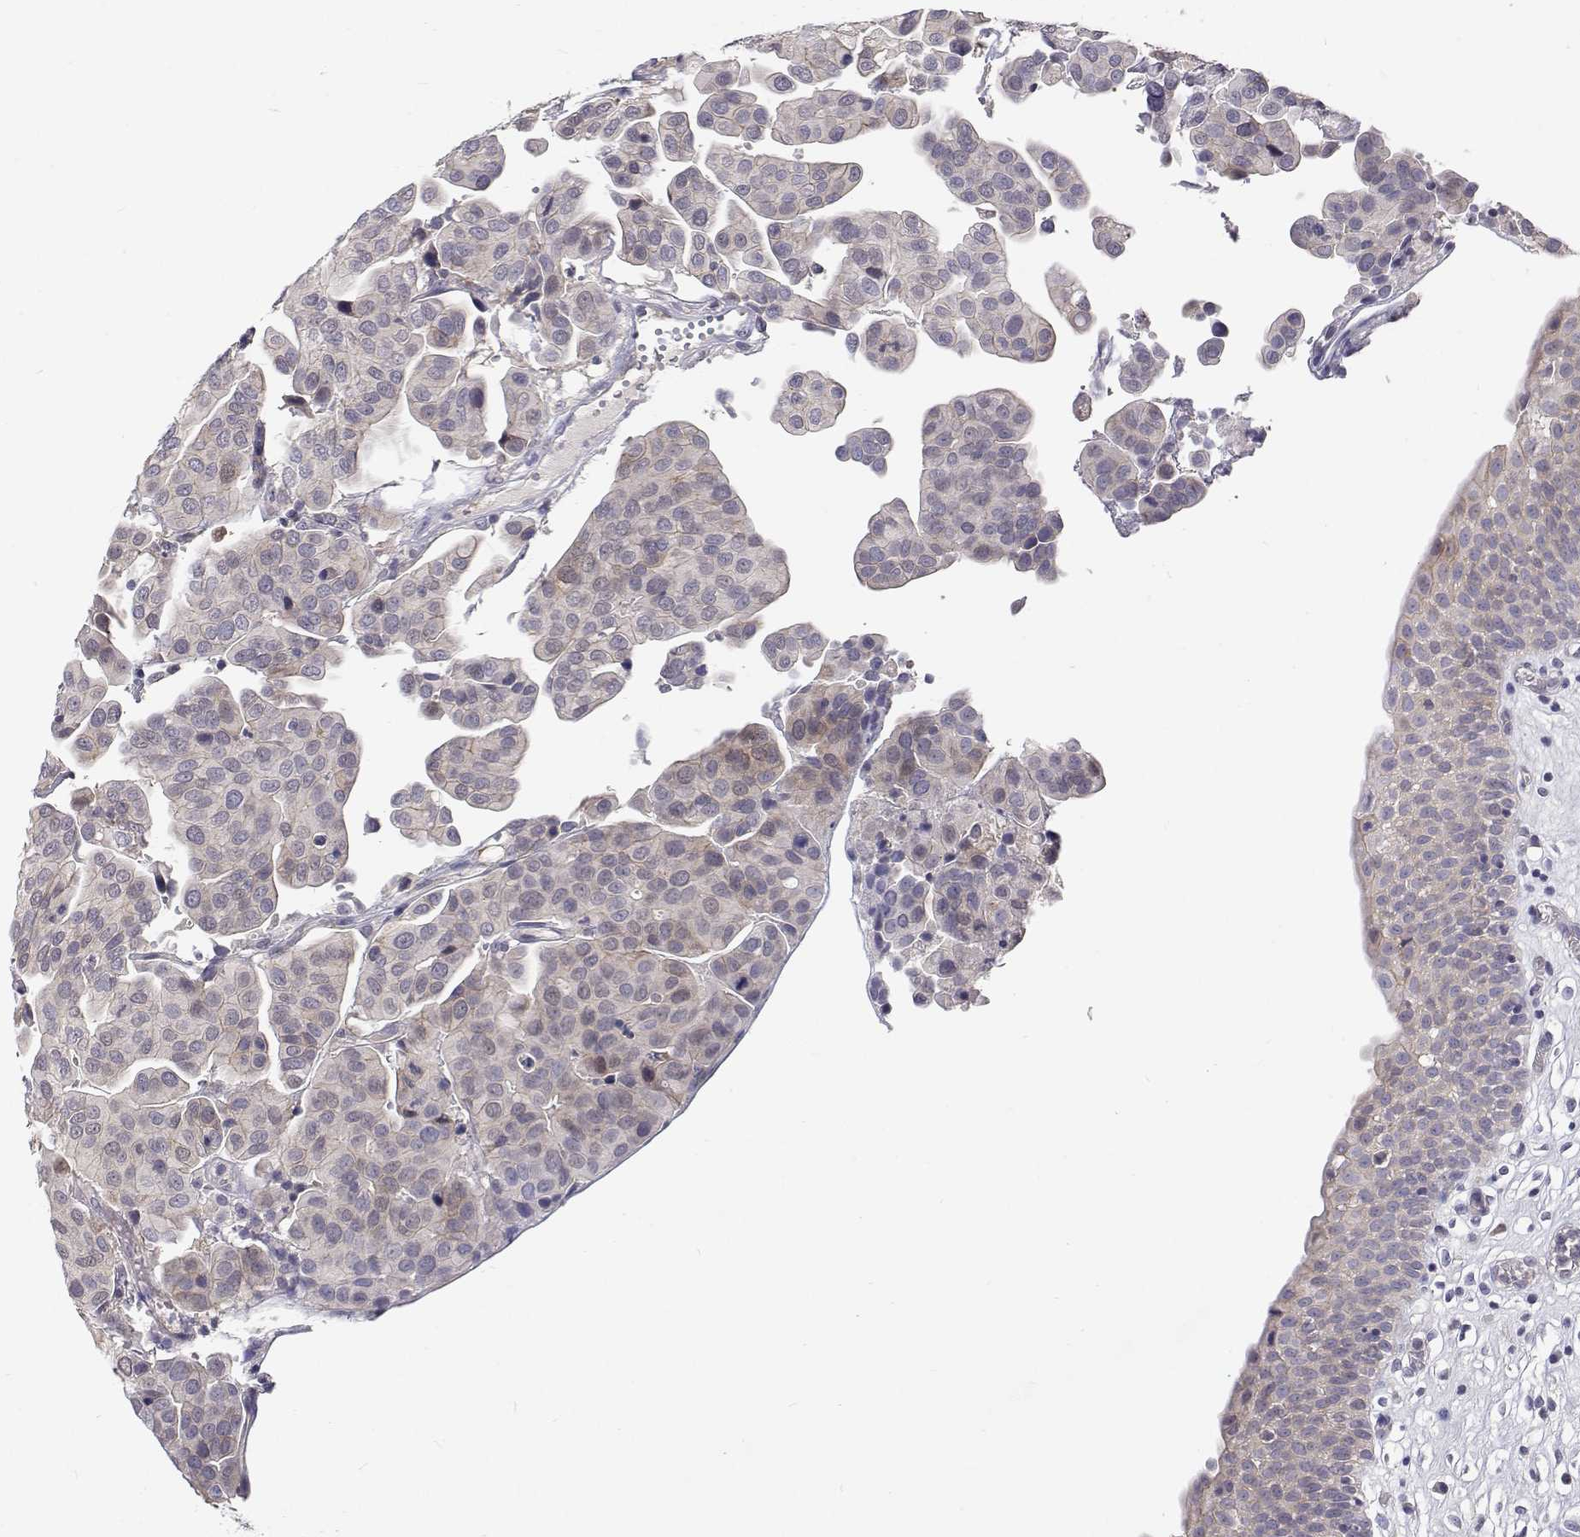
{"staining": {"intensity": "negative", "quantity": "none", "location": "none"}, "tissue": "renal cancer", "cell_type": "Tumor cells", "image_type": "cancer", "snomed": [{"axis": "morphology", "description": "Adenocarcinoma, NOS"}, {"axis": "topography", "description": "Urinary bladder"}], "caption": "Protein analysis of renal adenocarcinoma exhibits no significant expression in tumor cells. Nuclei are stained in blue.", "gene": "MYPN", "patient": {"sex": "male", "age": 61}}